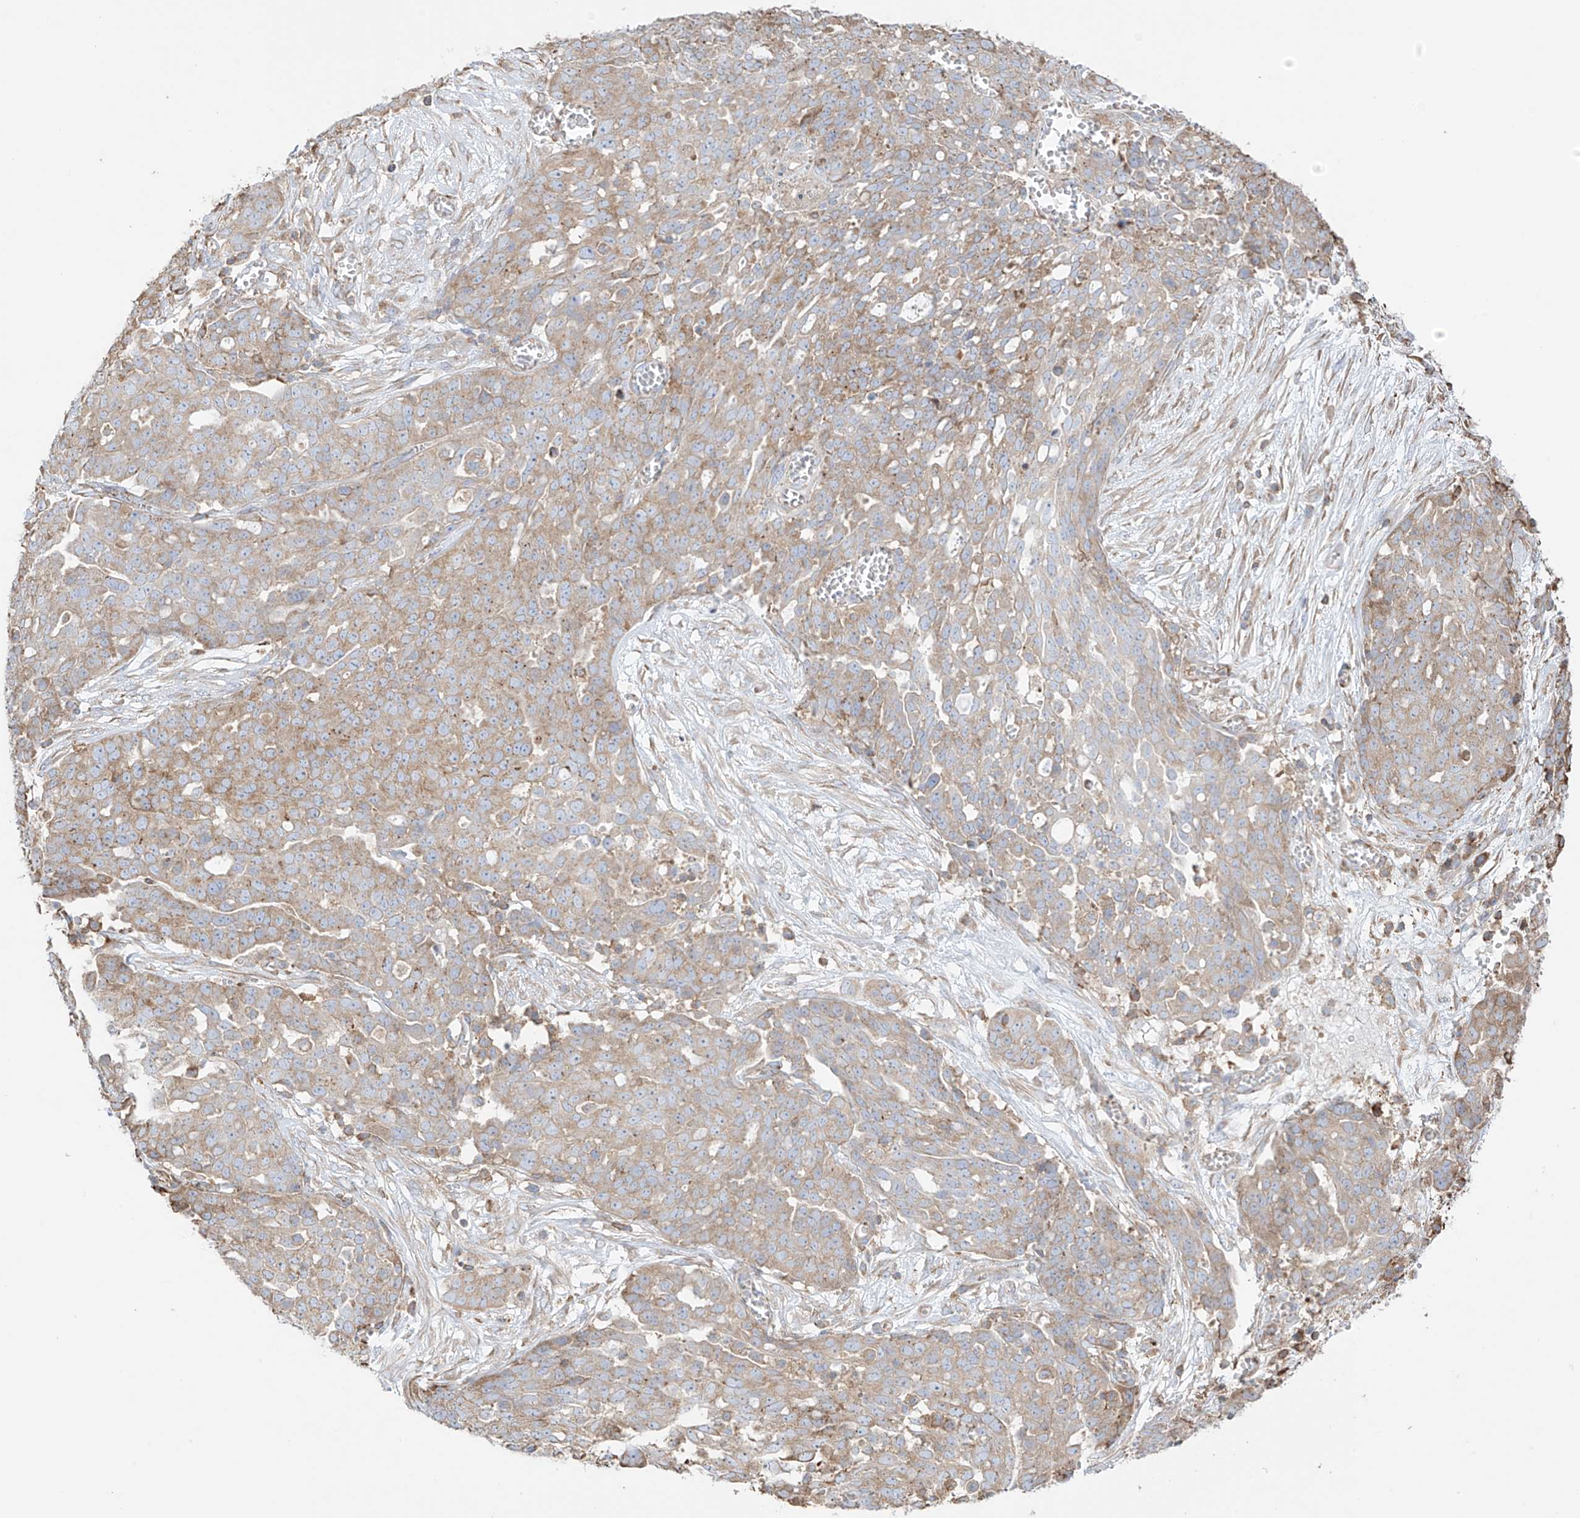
{"staining": {"intensity": "moderate", "quantity": ">75%", "location": "cytoplasmic/membranous"}, "tissue": "ovarian cancer", "cell_type": "Tumor cells", "image_type": "cancer", "snomed": [{"axis": "morphology", "description": "Cystadenocarcinoma, serous, NOS"}, {"axis": "topography", "description": "Soft tissue"}, {"axis": "topography", "description": "Ovary"}], "caption": "Ovarian cancer (serous cystadenocarcinoma) was stained to show a protein in brown. There is medium levels of moderate cytoplasmic/membranous positivity in about >75% of tumor cells. Using DAB (brown) and hematoxylin (blue) stains, captured at high magnification using brightfield microscopy.", "gene": "XKR3", "patient": {"sex": "female", "age": 57}}